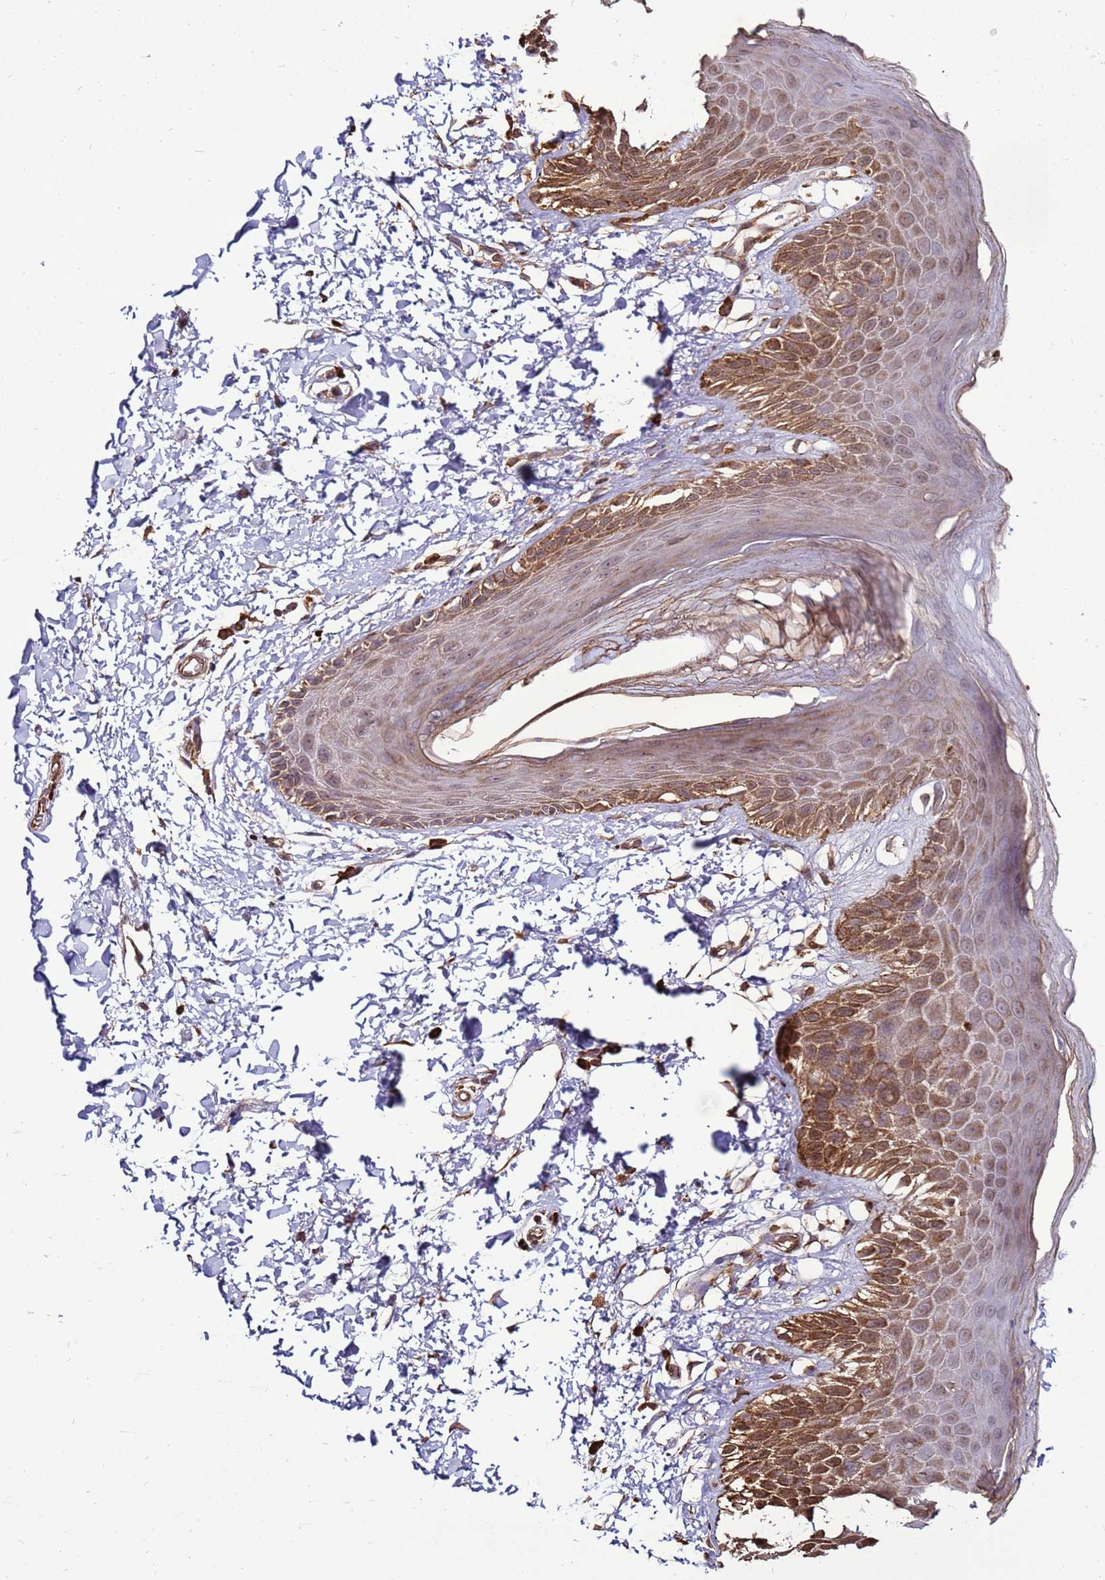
{"staining": {"intensity": "strong", "quantity": "25%-75%", "location": "cytoplasmic/membranous"}, "tissue": "skin", "cell_type": "Epidermal cells", "image_type": "normal", "snomed": [{"axis": "morphology", "description": "Normal tissue, NOS"}, {"axis": "topography", "description": "Anal"}], "caption": "A micrograph of human skin stained for a protein displays strong cytoplasmic/membranous brown staining in epidermal cells. Immunohistochemistry (ihc) stains the protein in brown and the nuclei are stained blue.", "gene": "DDX59", "patient": {"sex": "male", "age": 44}}